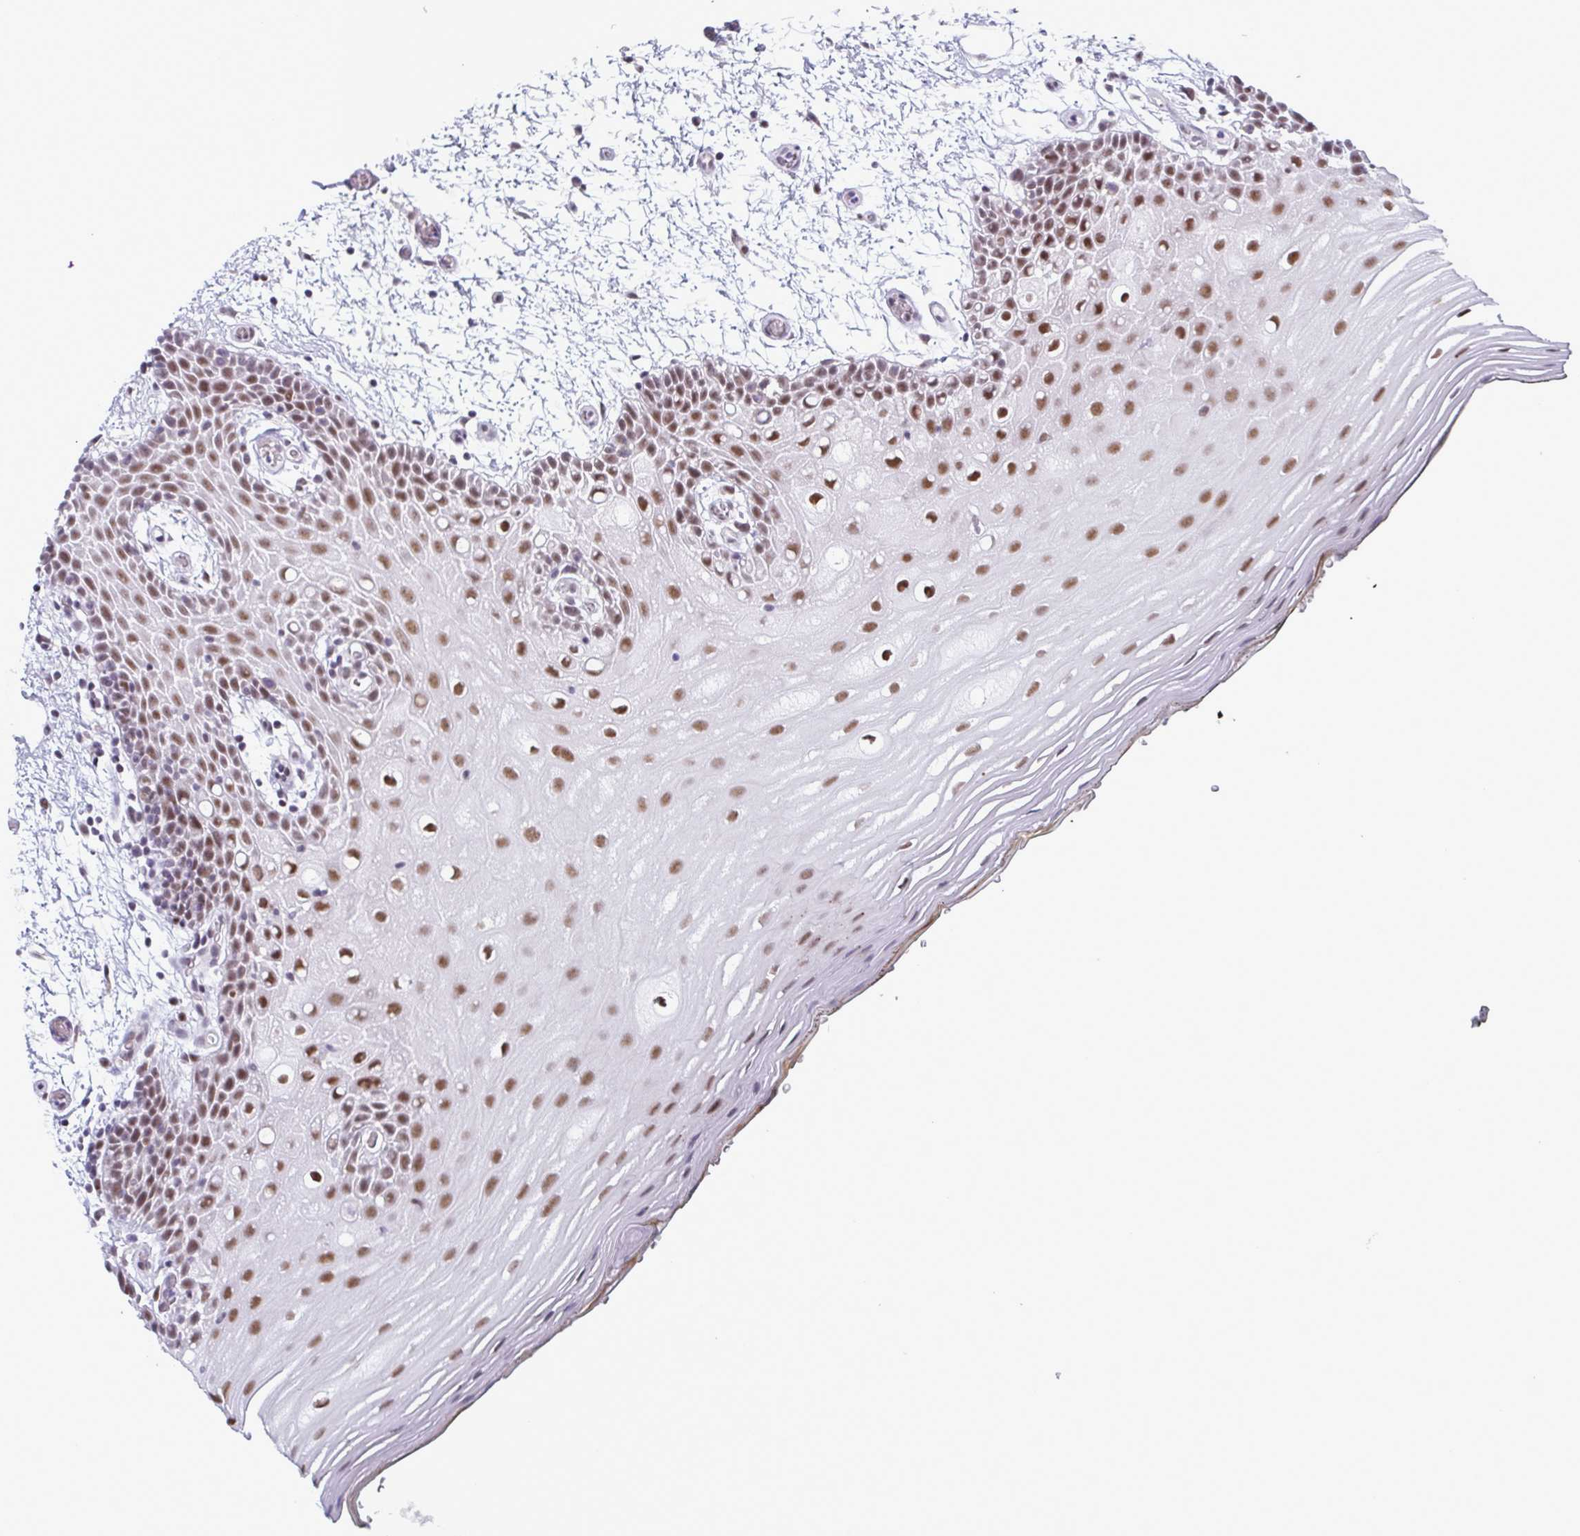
{"staining": {"intensity": "moderate", "quantity": ">75%", "location": "nuclear"}, "tissue": "oral mucosa", "cell_type": "Squamous epithelial cells", "image_type": "normal", "snomed": [{"axis": "morphology", "description": "Normal tissue, NOS"}, {"axis": "morphology", "description": "Squamous cell carcinoma, NOS"}, {"axis": "topography", "description": "Oral tissue"}, {"axis": "topography", "description": "Head-Neck"}], "caption": "A medium amount of moderate nuclear positivity is appreciated in approximately >75% of squamous epithelial cells in normal oral mucosa. (Stains: DAB (3,3'-diaminobenzidine) in brown, nuclei in blue, Microscopy: brightfield microscopy at high magnification).", "gene": "RBM7", "patient": {"sex": "male", "age": 52}}